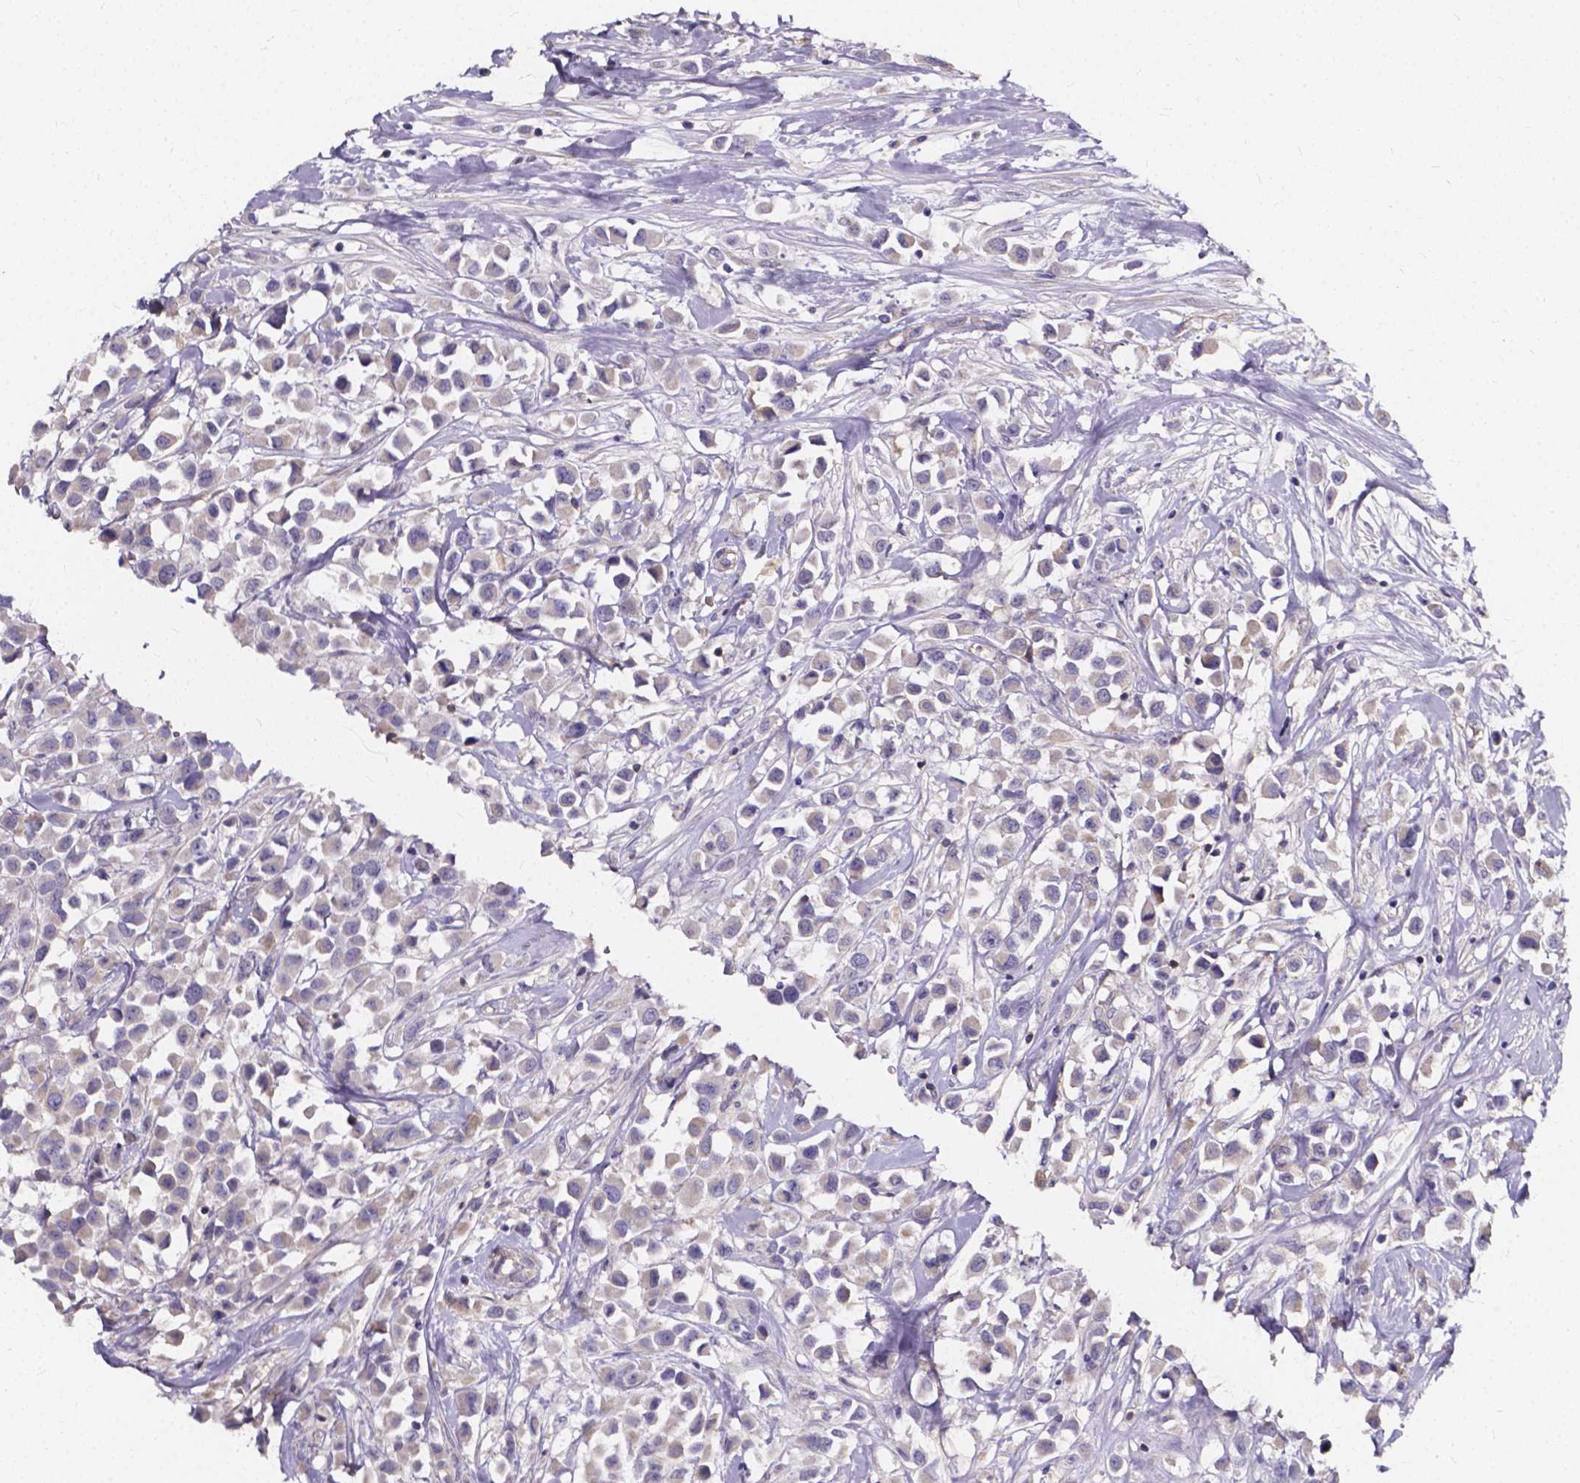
{"staining": {"intensity": "negative", "quantity": "none", "location": "none"}, "tissue": "breast cancer", "cell_type": "Tumor cells", "image_type": "cancer", "snomed": [{"axis": "morphology", "description": "Duct carcinoma"}, {"axis": "topography", "description": "Breast"}], "caption": "Immunohistochemistry micrograph of intraductal carcinoma (breast) stained for a protein (brown), which reveals no staining in tumor cells. Nuclei are stained in blue.", "gene": "THEMIS", "patient": {"sex": "female", "age": 61}}